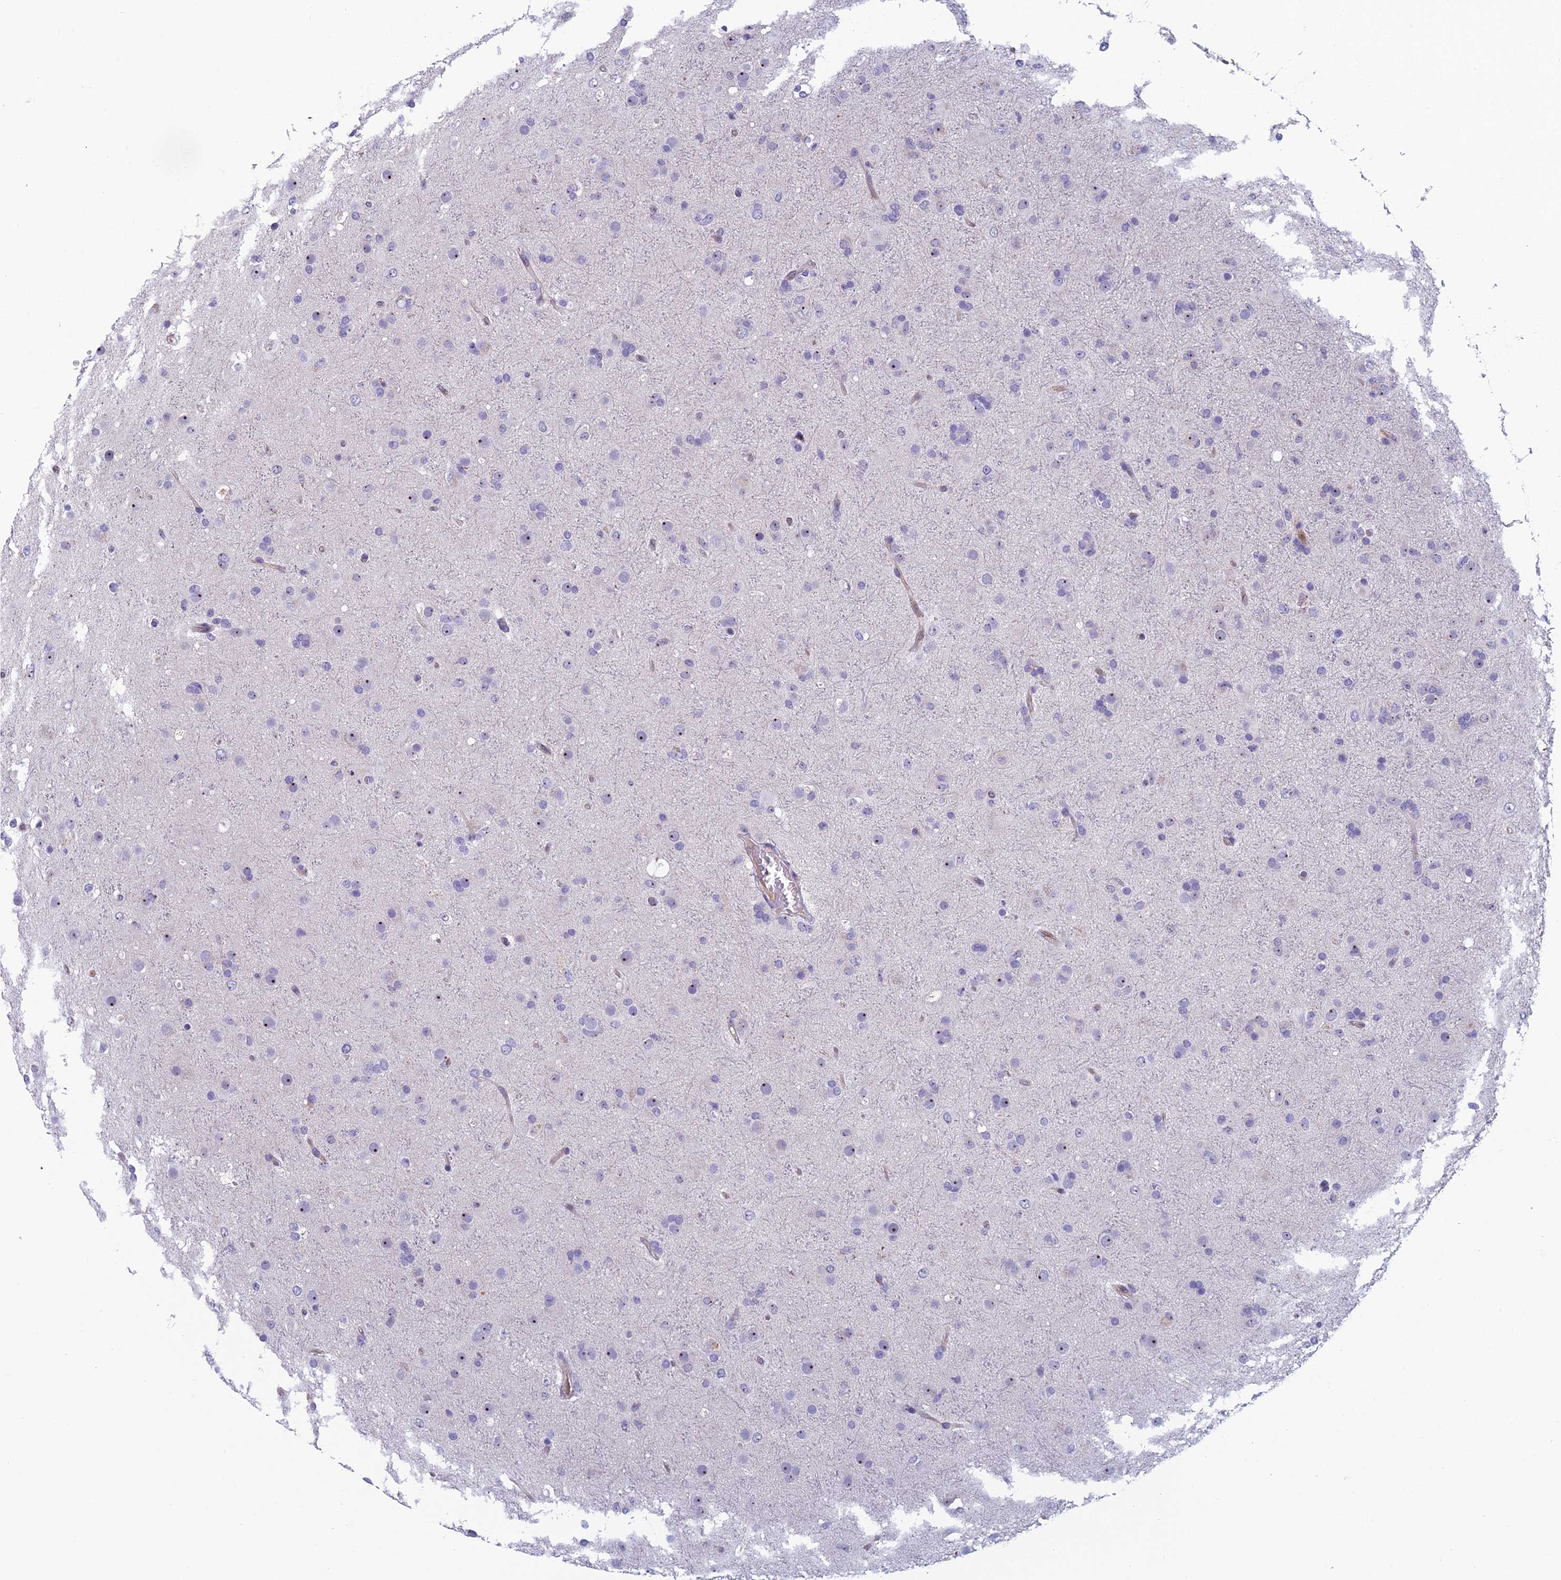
{"staining": {"intensity": "weak", "quantity": "<25%", "location": "nuclear"}, "tissue": "glioma", "cell_type": "Tumor cells", "image_type": "cancer", "snomed": [{"axis": "morphology", "description": "Glioma, malignant, Low grade"}, {"axis": "topography", "description": "Brain"}], "caption": "Immunohistochemical staining of human low-grade glioma (malignant) displays no significant staining in tumor cells.", "gene": "NOC2L", "patient": {"sex": "male", "age": 65}}